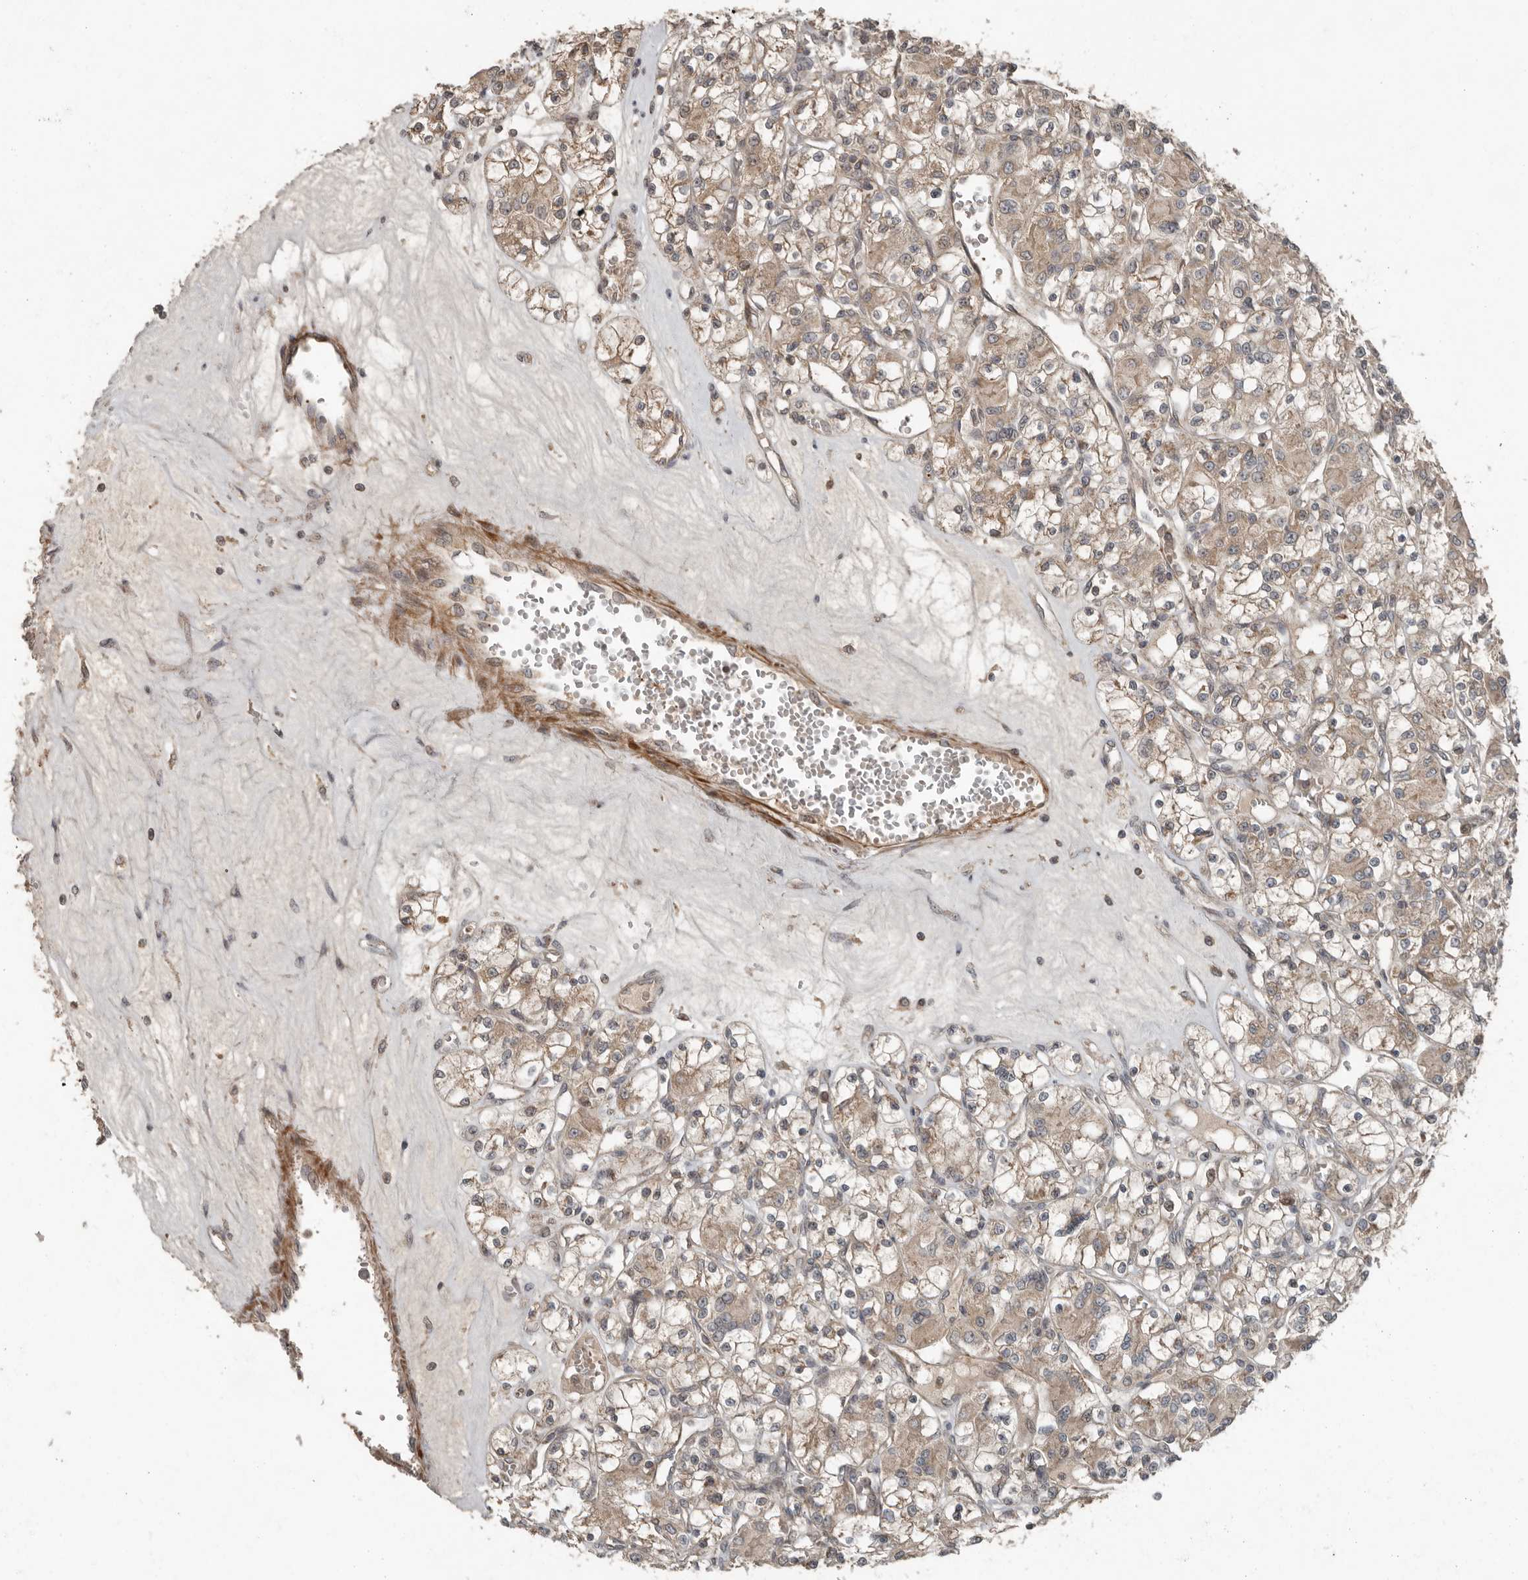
{"staining": {"intensity": "weak", "quantity": ">75%", "location": "cytoplasmic/membranous"}, "tissue": "renal cancer", "cell_type": "Tumor cells", "image_type": "cancer", "snomed": [{"axis": "morphology", "description": "Adenocarcinoma, NOS"}, {"axis": "topography", "description": "Kidney"}], "caption": "The micrograph displays staining of renal adenocarcinoma, revealing weak cytoplasmic/membranous protein positivity (brown color) within tumor cells.", "gene": "SLC6A7", "patient": {"sex": "female", "age": 59}}